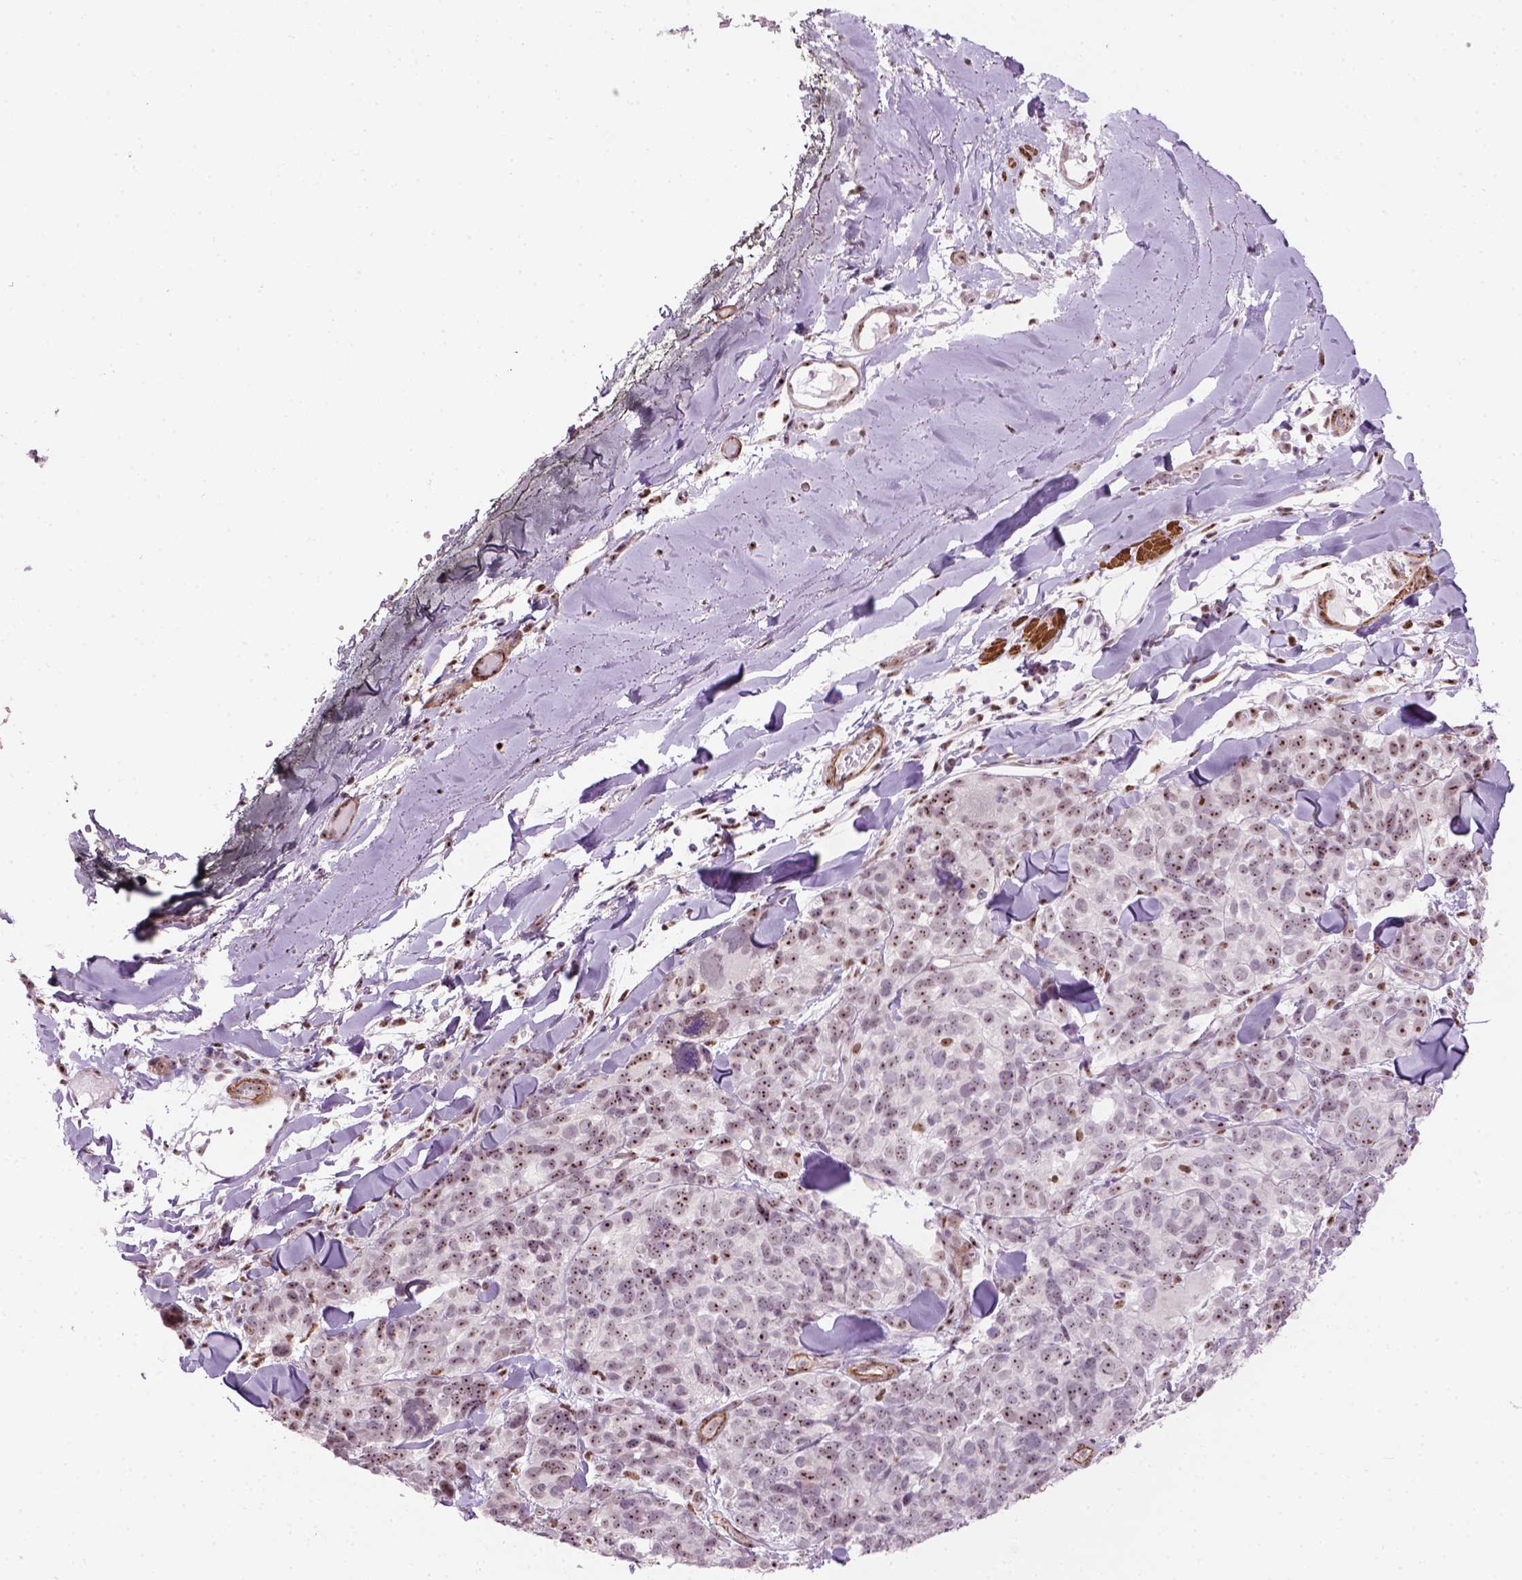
{"staining": {"intensity": "moderate", "quantity": "25%-75%", "location": "nuclear"}, "tissue": "melanoma", "cell_type": "Tumor cells", "image_type": "cancer", "snomed": [{"axis": "morphology", "description": "Malignant melanoma, NOS"}, {"axis": "topography", "description": "Skin"}], "caption": "This histopathology image displays IHC staining of human malignant melanoma, with medium moderate nuclear staining in approximately 25%-75% of tumor cells.", "gene": "RRS1", "patient": {"sex": "male", "age": 51}}